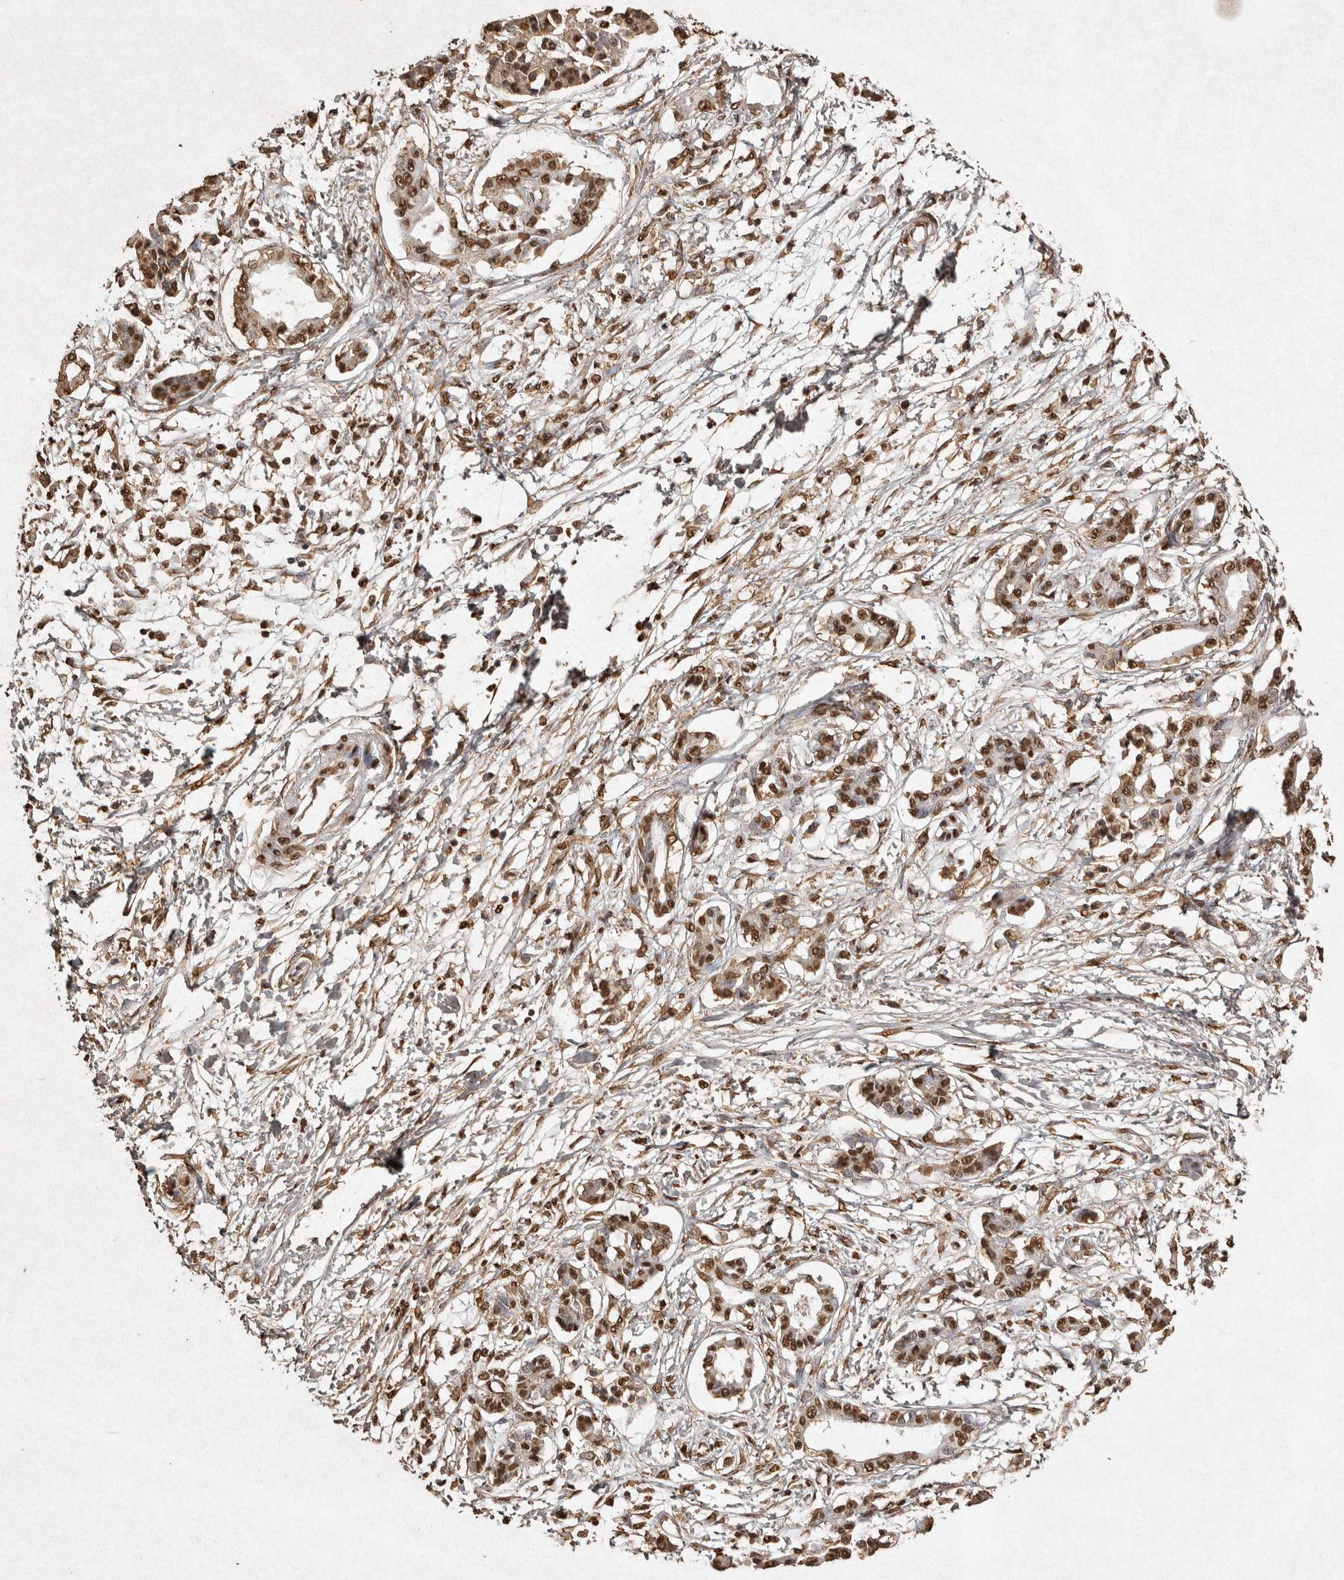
{"staining": {"intensity": "moderate", "quantity": ">75%", "location": "nuclear"}, "tissue": "pancreatic cancer", "cell_type": "Tumor cells", "image_type": "cancer", "snomed": [{"axis": "morphology", "description": "Adenocarcinoma, NOS"}, {"axis": "topography", "description": "Pancreas"}], "caption": "Moderate nuclear positivity for a protein is identified in about >75% of tumor cells of adenocarcinoma (pancreatic) using immunohistochemistry.", "gene": "FSTL3", "patient": {"sex": "male", "age": 56}}